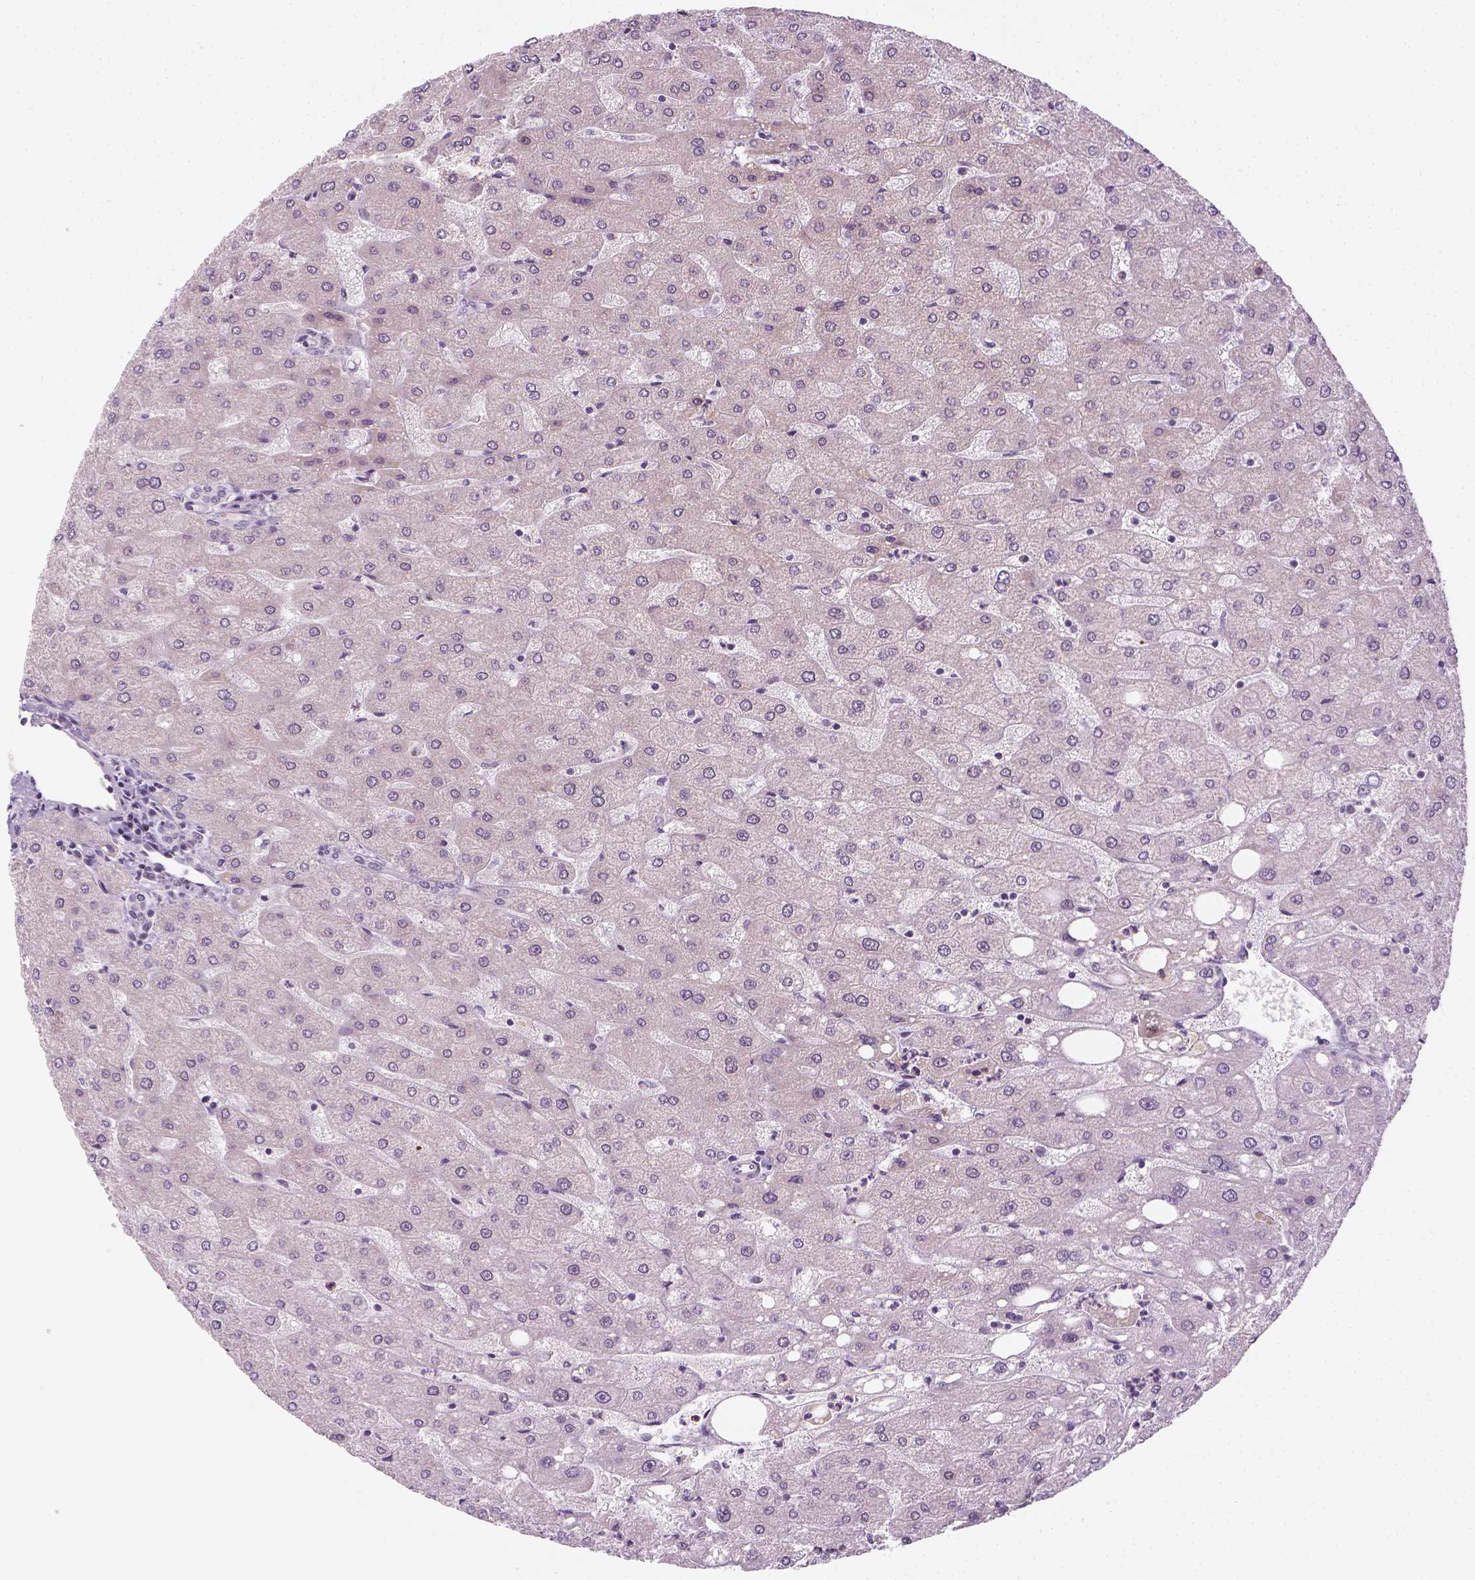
{"staining": {"intensity": "negative", "quantity": "none", "location": "none"}, "tissue": "liver", "cell_type": "Cholangiocytes", "image_type": "normal", "snomed": [{"axis": "morphology", "description": "Normal tissue, NOS"}, {"axis": "topography", "description": "Liver"}], "caption": "Immunohistochemistry image of unremarkable human liver stained for a protein (brown), which displays no positivity in cholangiocytes.", "gene": "MAGEB3", "patient": {"sex": "male", "age": 67}}